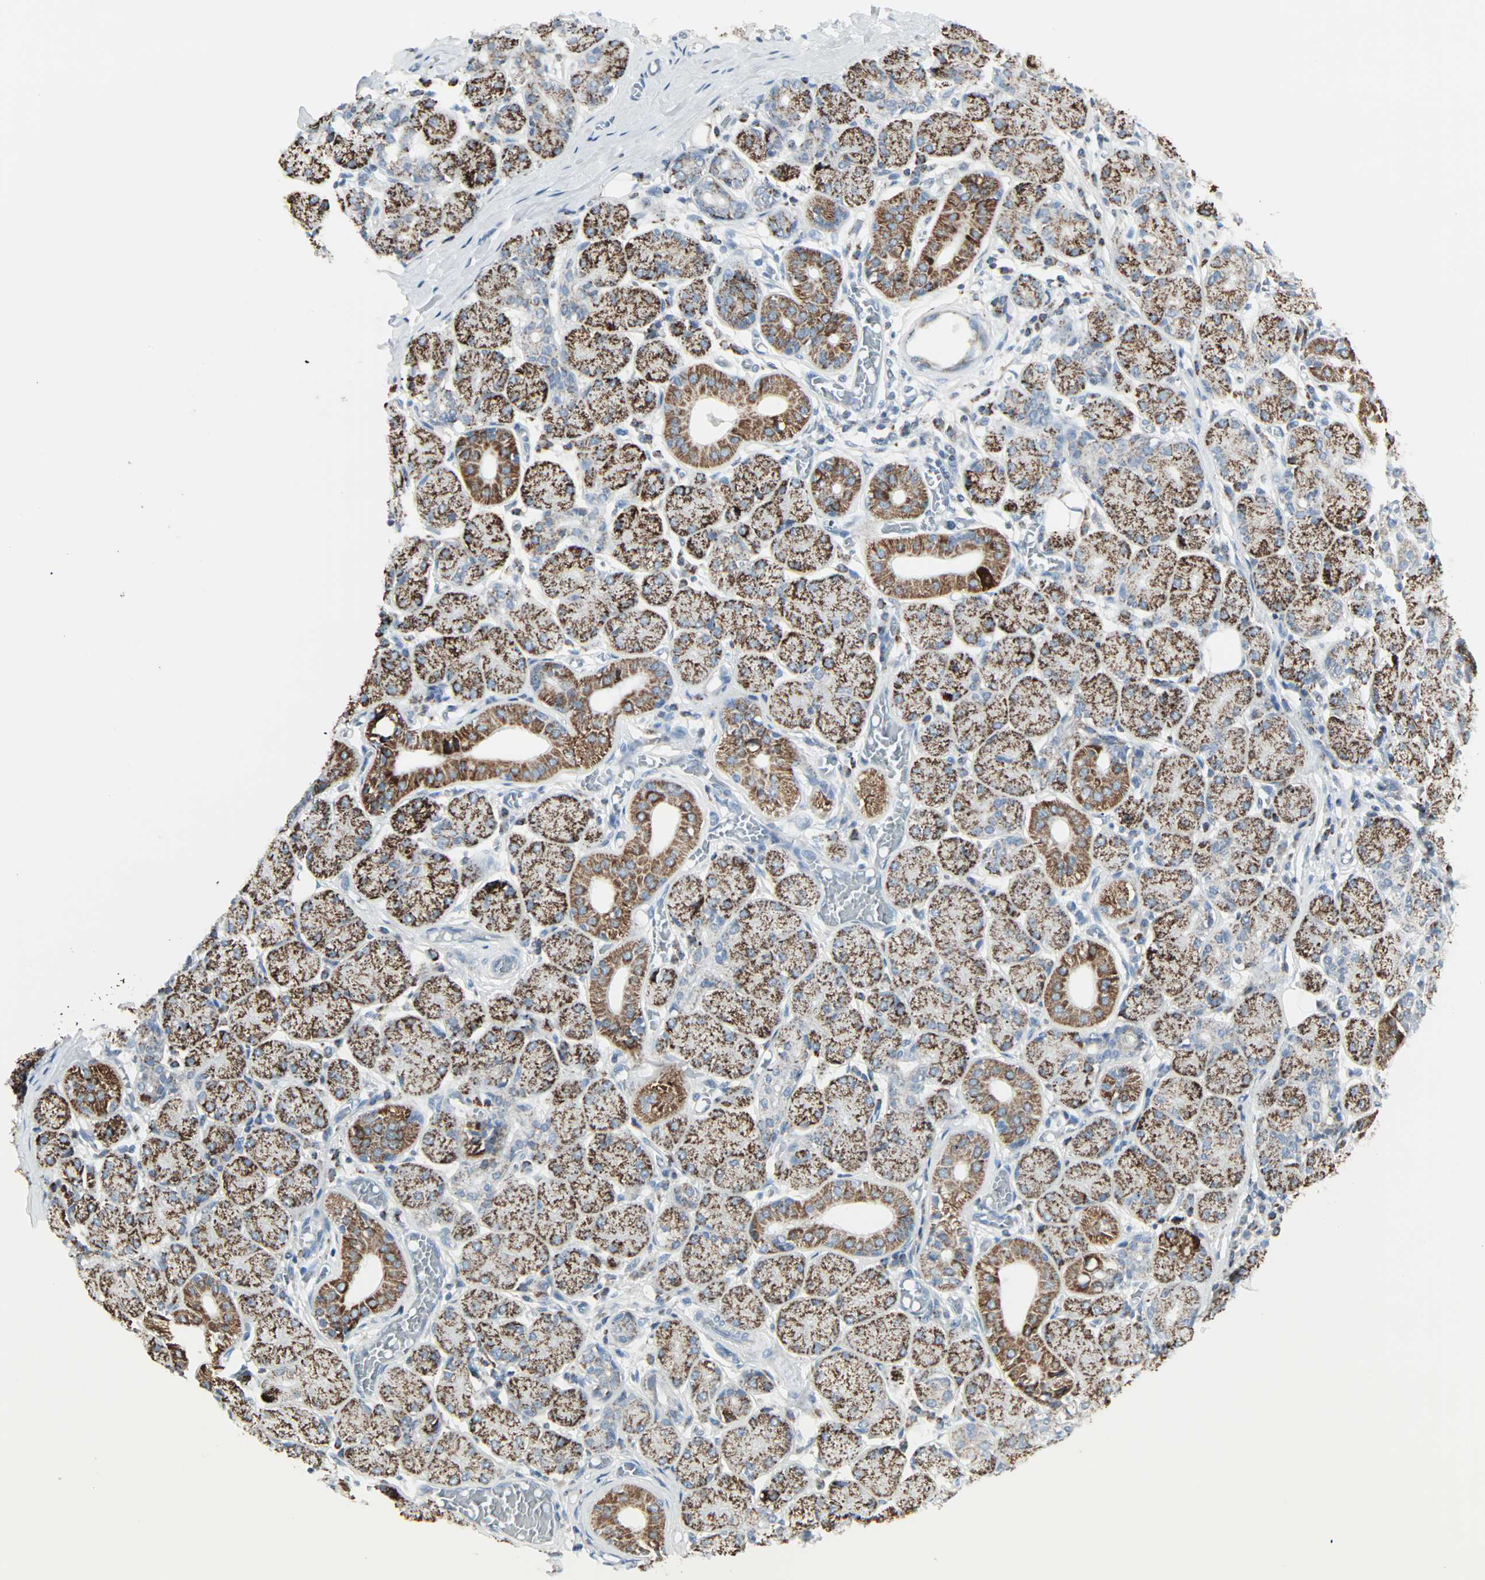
{"staining": {"intensity": "strong", "quantity": ">75%", "location": "cytoplasmic/membranous"}, "tissue": "salivary gland", "cell_type": "Glandular cells", "image_type": "normal", "snomed": [{"axis": "morphology", "description": "Normal tissue, NOS"}, {"axis": "topography", "description": "Salivary gland"}], "caption": "A brown stain highlights strong cytoplasmic/membranous staining of a protein in glandular cells of unremarkable salivary gland.", "gene": "IDH2", "patient": {"sex": "female", "age": 24}}